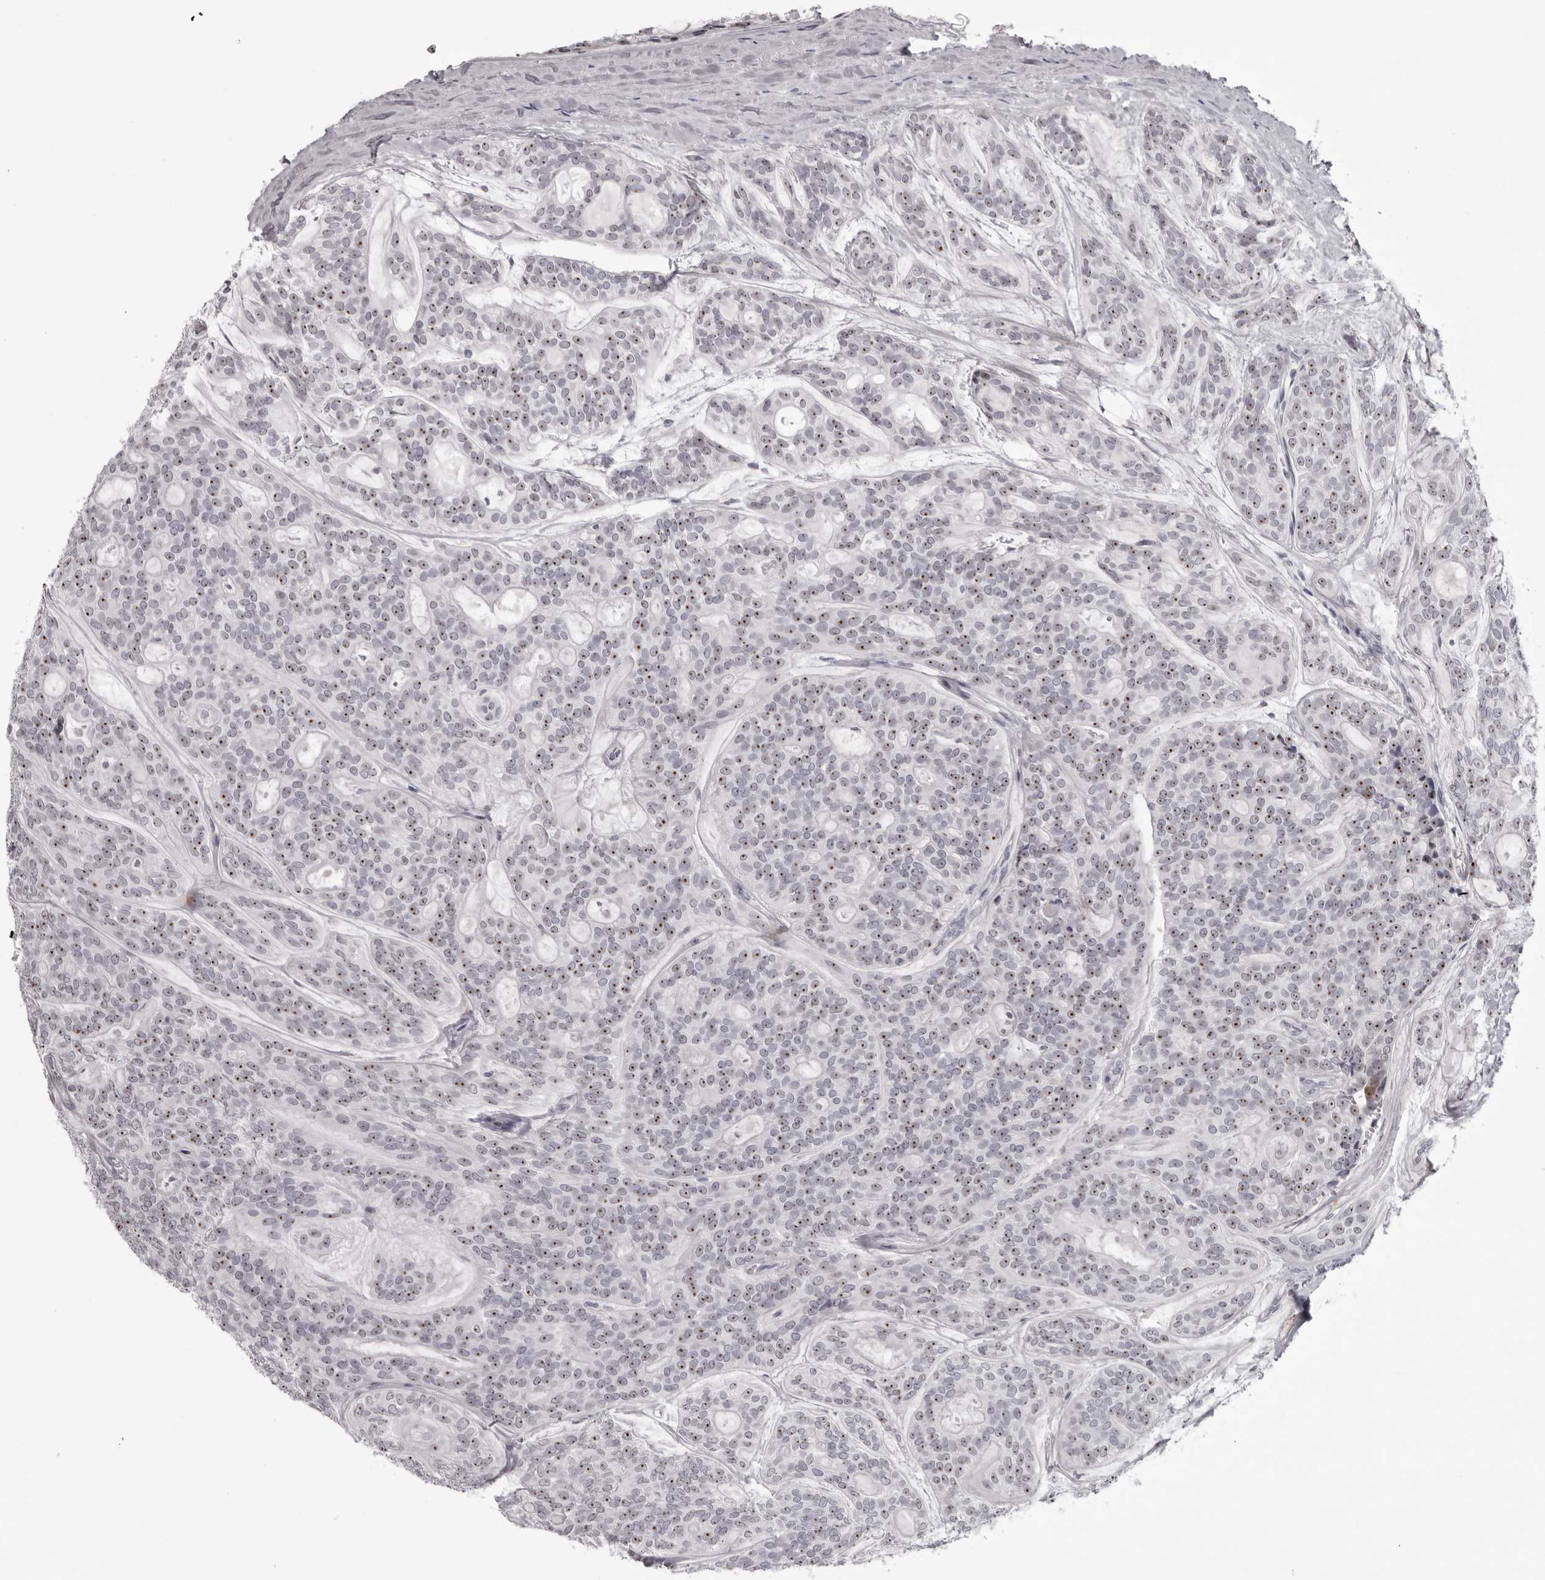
{"staining": {"intensity": "moderate", "quantity": ">75%", "location": "nuclear"}, "tissue": "head and neck cancer", "cell_type": "Tumor cells", "image_type": "cancer", "snomed": [{"axis": "morphology", "description": "Adenocarcinoma, NOS"}, {"axis": "topography", "description": "Head-Neck"}], "caption": "Approximately >75% of tumor cells in head and neck adenocarcinoma reveal moderate nuclear protein positivity as visualized by brown immunohistochemical staining.", "gene": "HELZ", "patient": {"sex": "male", "age": 66}}